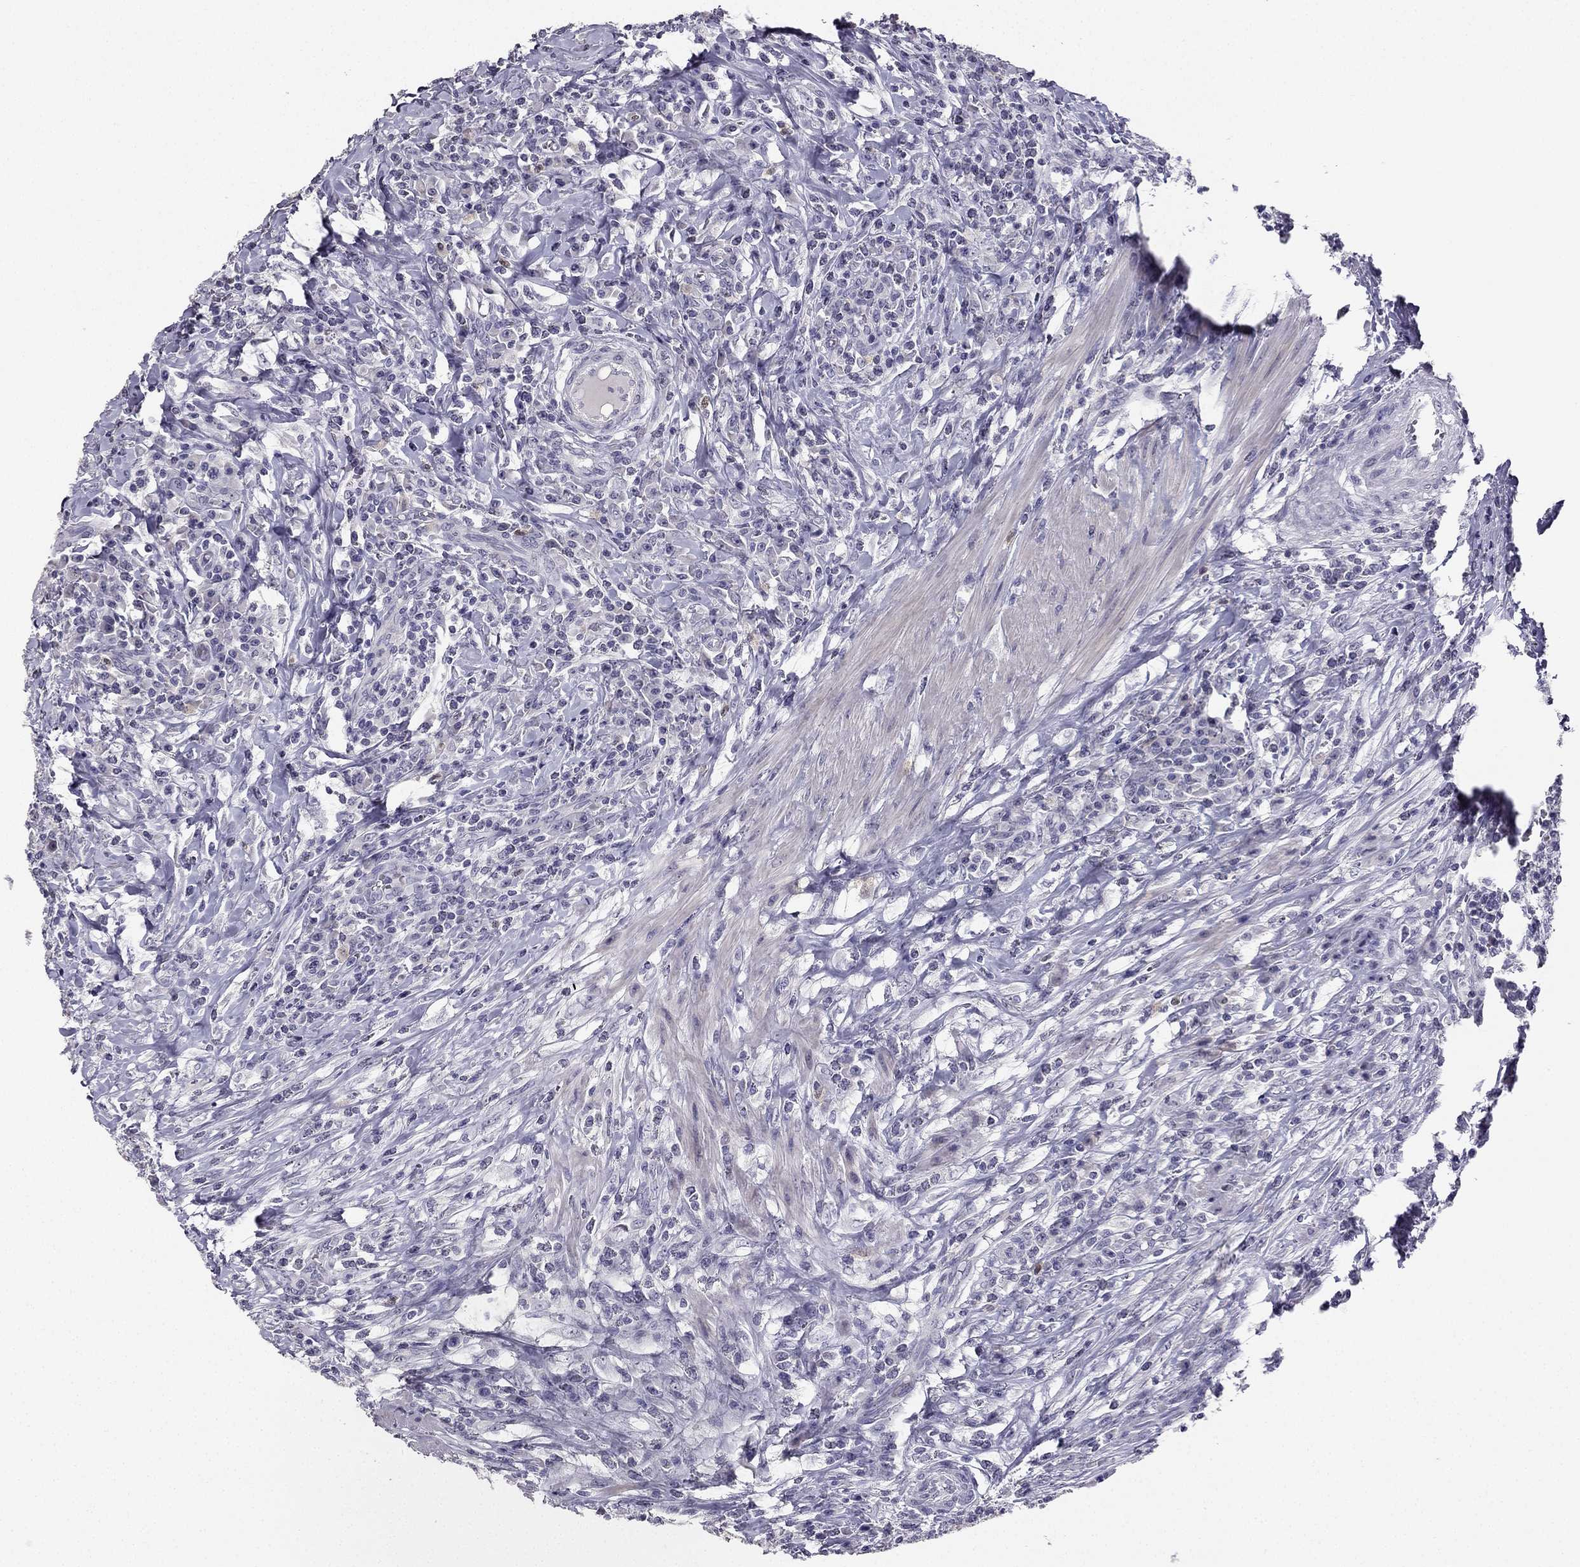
{"staining": {"intensity": "negative", "quantity": "none", "location": "none"}, "tissue": "colorectal cancer", "cell_type": "Tumor cells", "image_type": "cancer", "snomed": [{"axis": "morphology", "description": "Adenocarcinoma, NOS"}, {"axis": "topography", "description": "Colon"}], "caption": "High magnification brightfield microscopy of colorectal cancer (adenocarcinoma) stained with DAB (3,3'-diaminobenzidine) (brown) and counterstained with hematoxylin (blue): tumor cells show no significant staining.", "gene": "CALB2", "patient": {"sex": "male", "age": 53}}